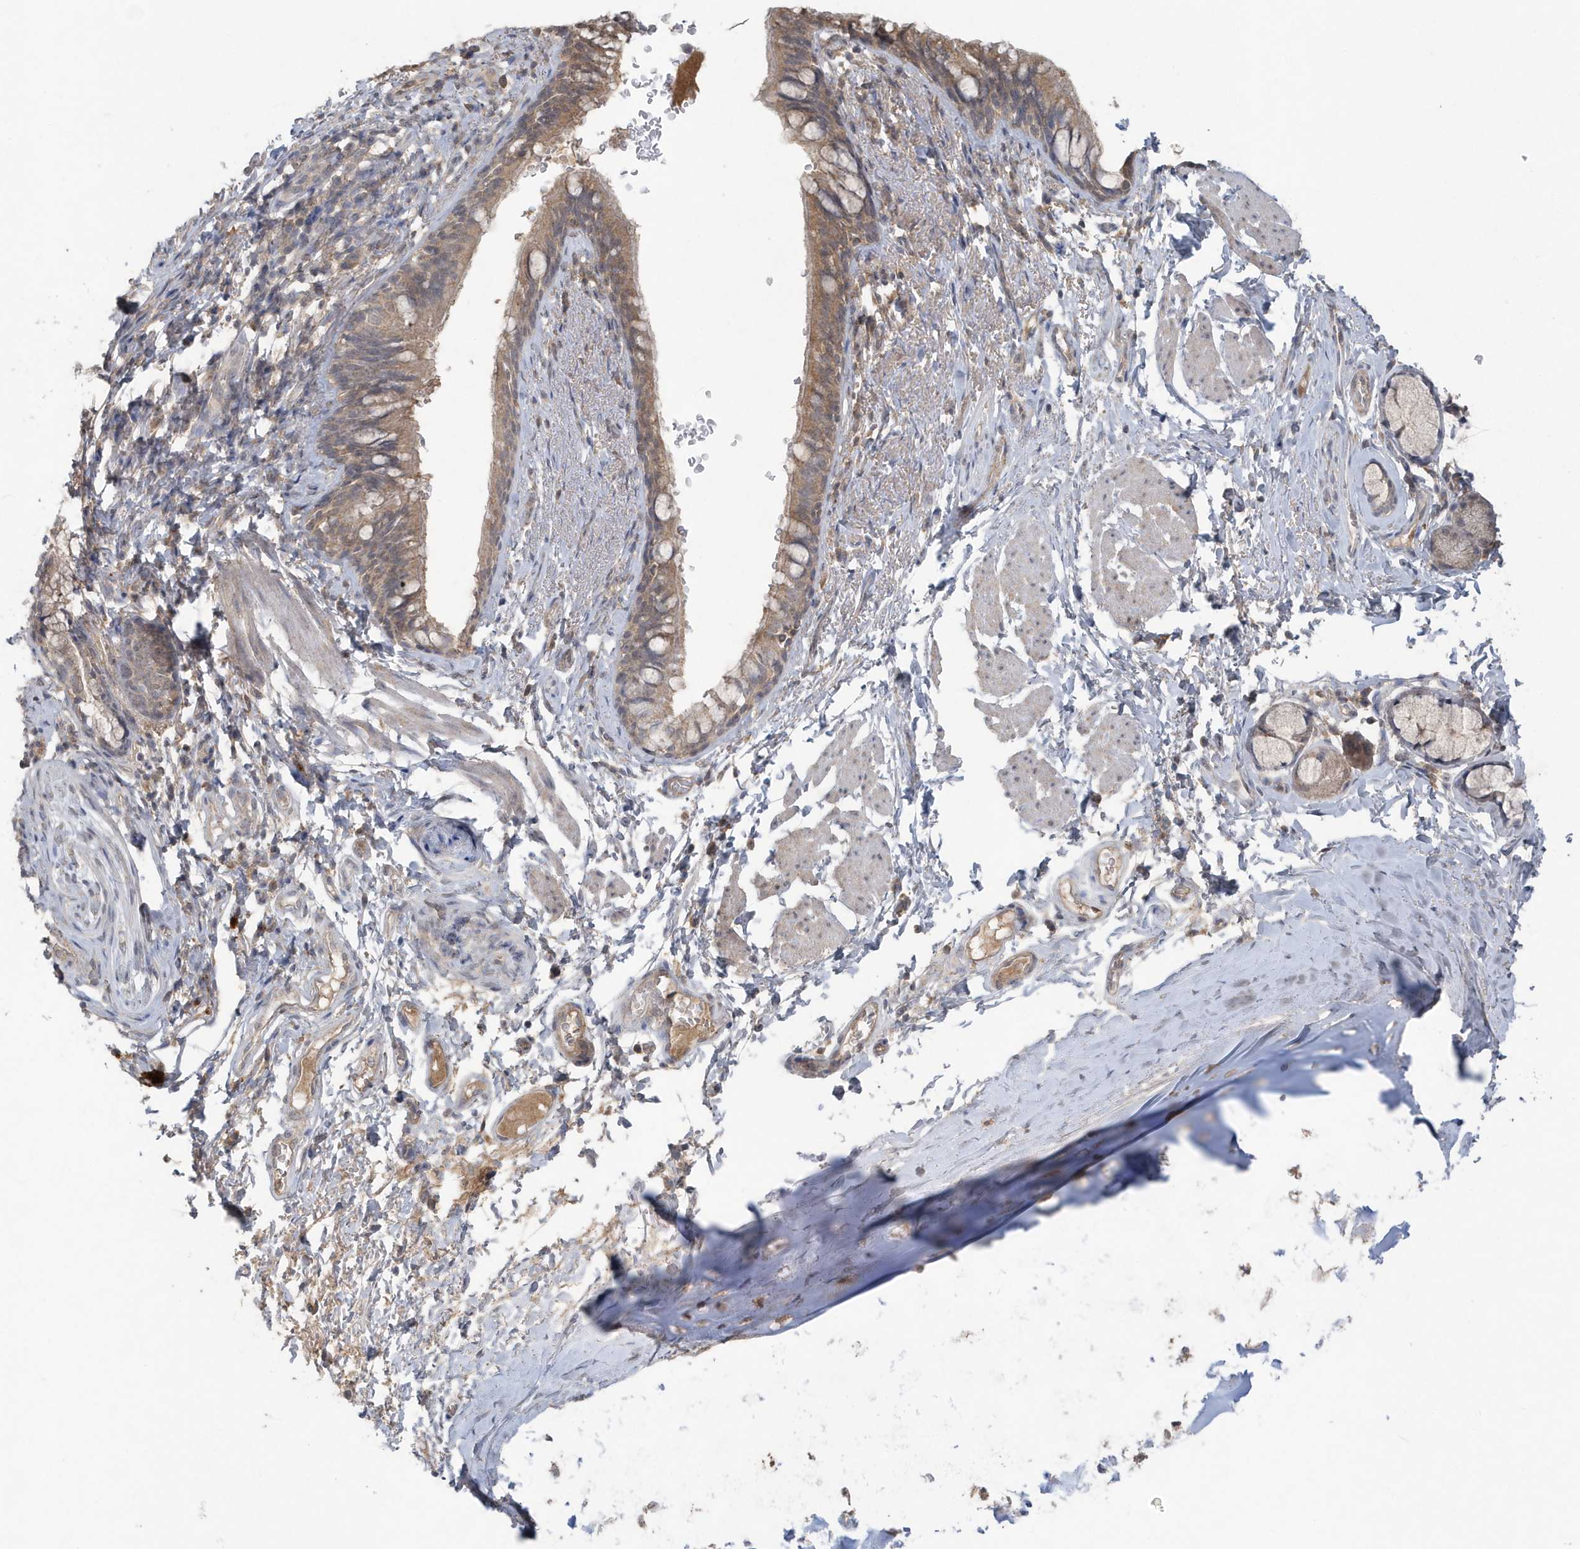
{"staining": {"intensity": "moderate", "quantity": ">75%", "location": "cytoplasmic/membranous"}, "tissue": "bronchus", "cell_type": "Respiratory epithelial cells", "image_type": "normal", "snomed": [{"axis": "morphology", "description": "Normal tissue, NOS"}, {"axis": "topography", "description": "Cartilage tissue"}, {"axis": "topography", "description": "Bronchus"}], "caption": "Protein expression analysis of benign bronchus displays moderate cytoplasmic/membranous staining in approximately >75% of respiratory epithelial cells. Using DAB (3,3'-diaminobenzidine) (brown) and hematoxylin (blue) stains, captured at high magnification using brightfield microscopy.", "gene": "C1RL", "patient": {"sex": "female", "age": 36}}